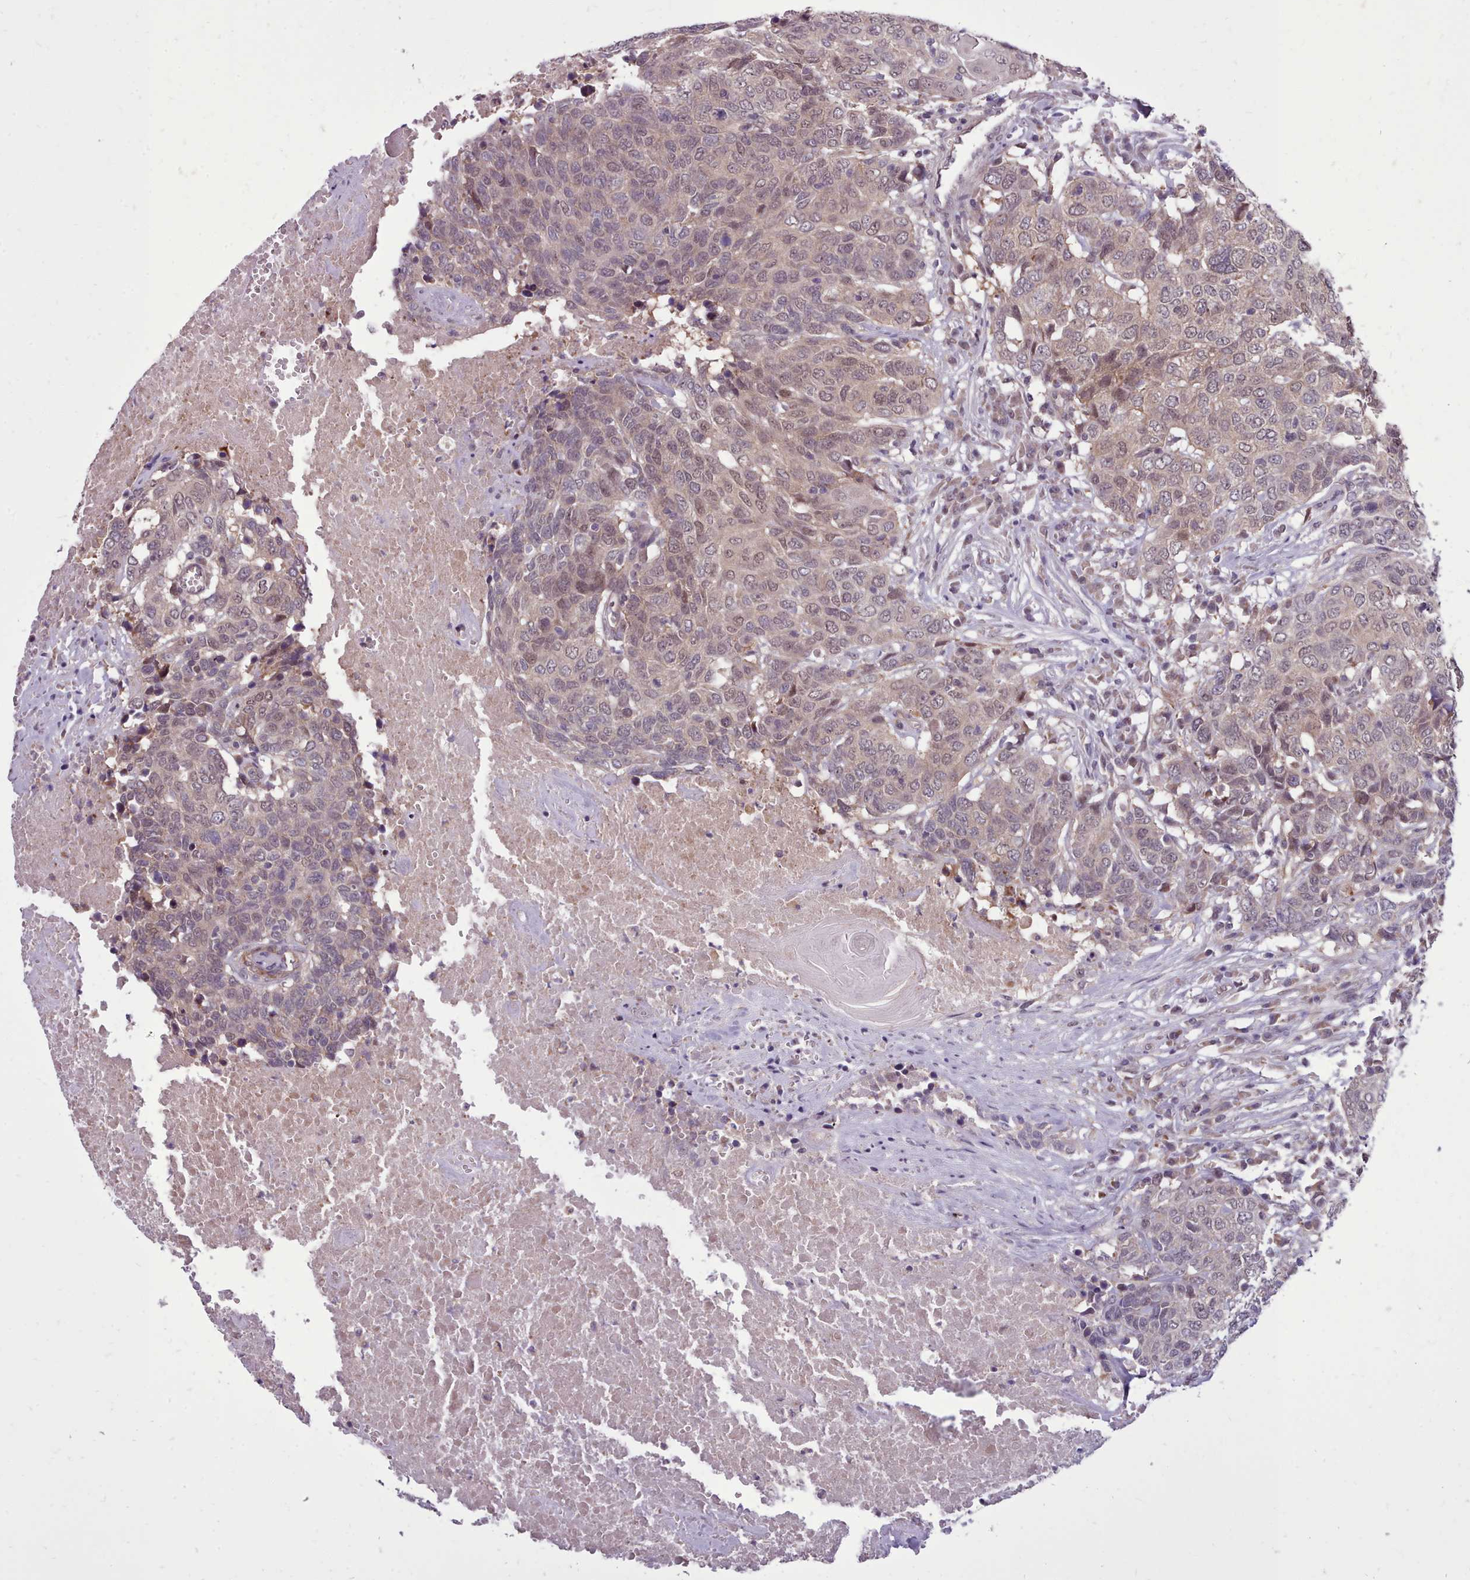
{"staining": {"intensity": "weak", "quantity": "25%-75%", "location": "nuclear"}, "tissue": "head and neck cancer", "cell_type": "Tumor cells", "image_type": "cancer", "snomed": [{"axis": "morphology", "description": "Squamous cell carcinoma, NOS"}, {"axis": "topography", "description": "Head-Neck"}], "caption": "Head and neck squamous cell carcinoma stained with DAB (3,3'-diaminobenzidine) immunohistochemistry (IHC) shows low levels of weak nuclear positivity in about 25%-75% of tumor cells.", "gene": "AHCY", "patient": {"sex": "male", "age": 66}}